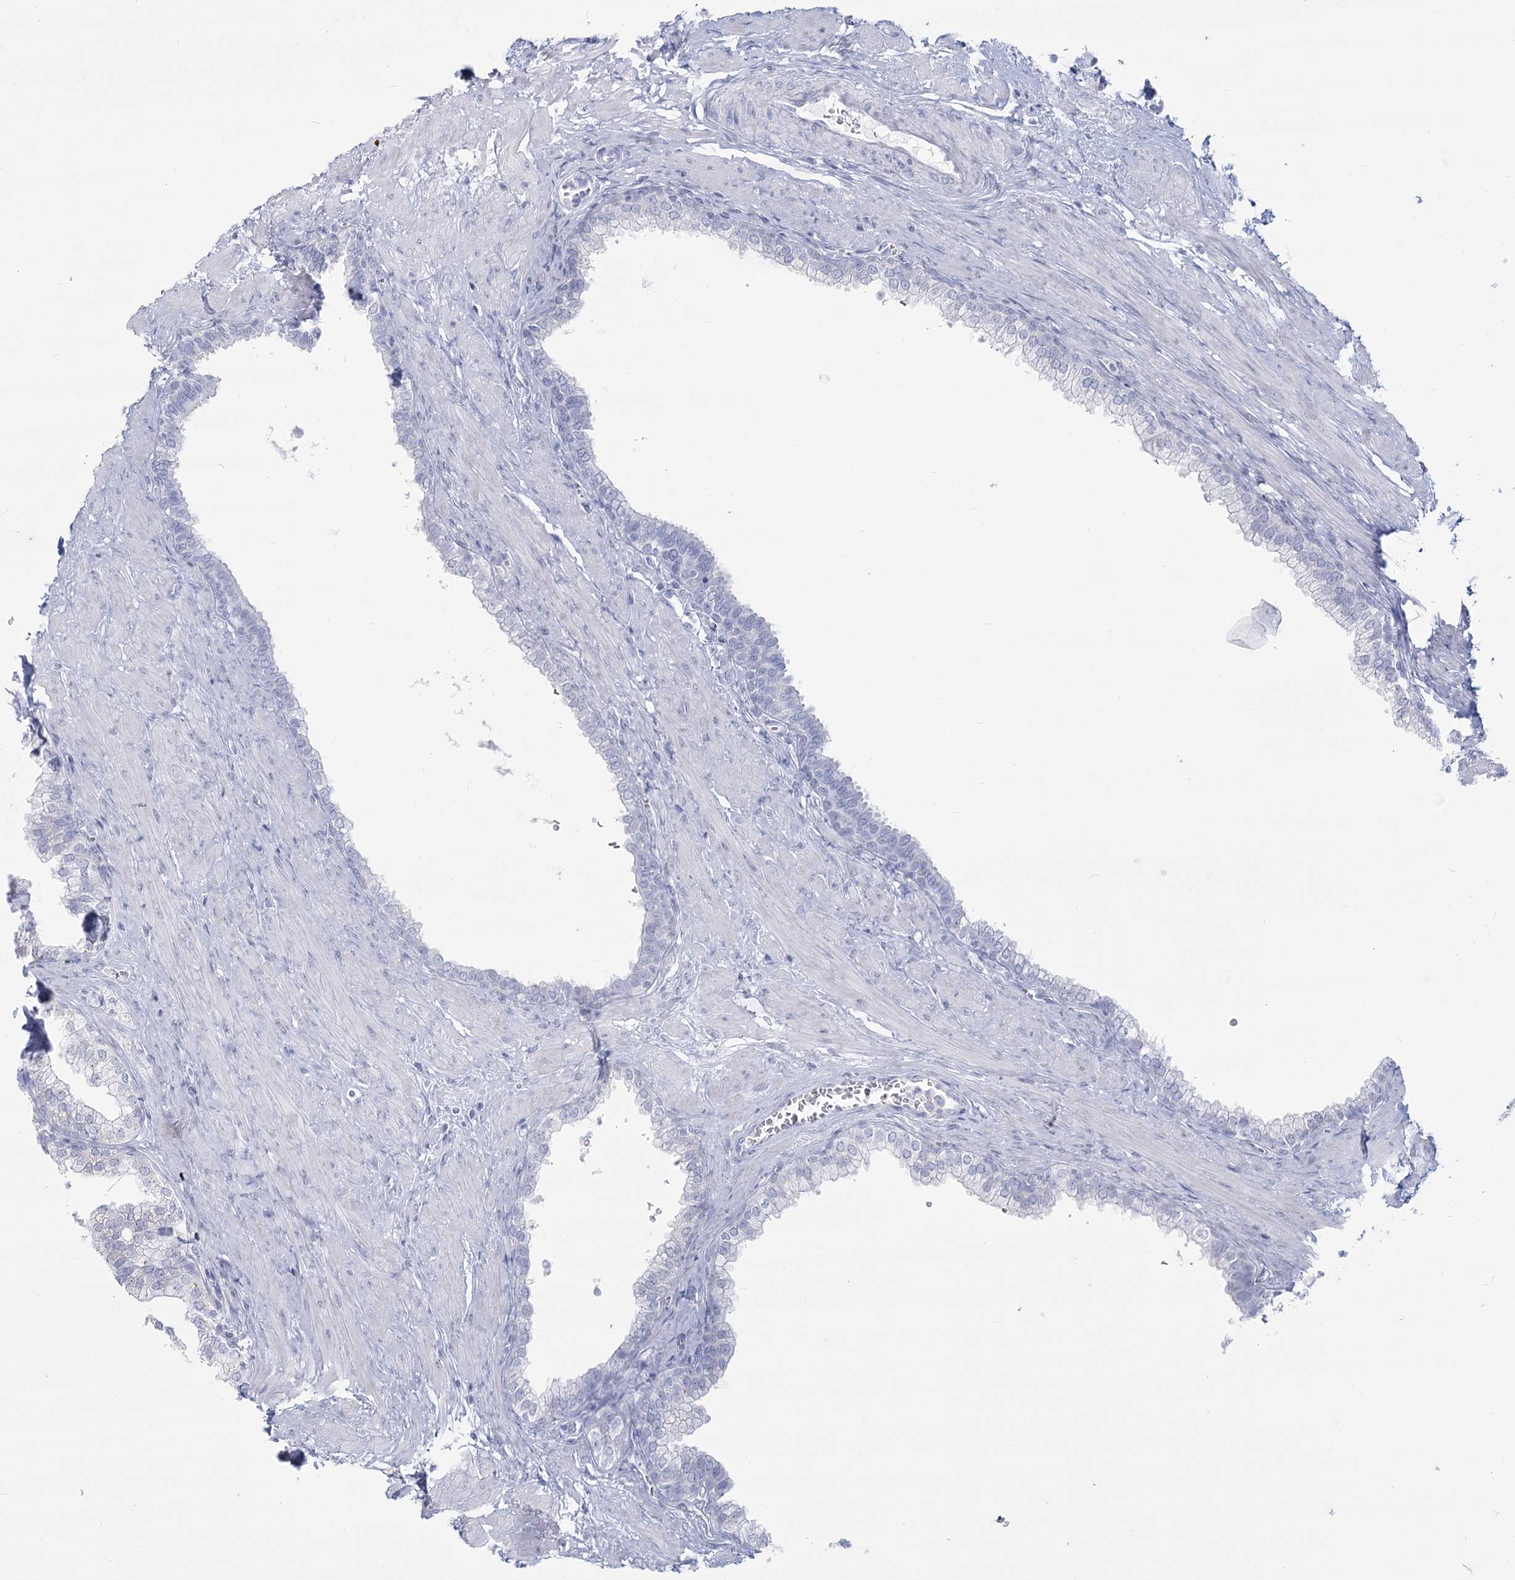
{"staining": {"intensity": "negative", "quantity": "none", "location": "none"}, "tissue": "prostate", "cell_type": "Glandular cells", "image_type": "normal", "snomed": [{"axis": "morphology", "description": "Normal tissue, NOS"}, {"axis": "morphology", "description": "Urothelial carcinoma, Low grade"}, {"axis": "topography", "description": "Urinary bladder"}, {"axis": "topography", "description": "Prostate"}], "caption": "This is an immunohistochemistry (IHC) photomicrograph of benign prostate. There is no expression in glandular cells.", "gene": "SLC6A19", "patient": {"sex": "male", "age": 60}}